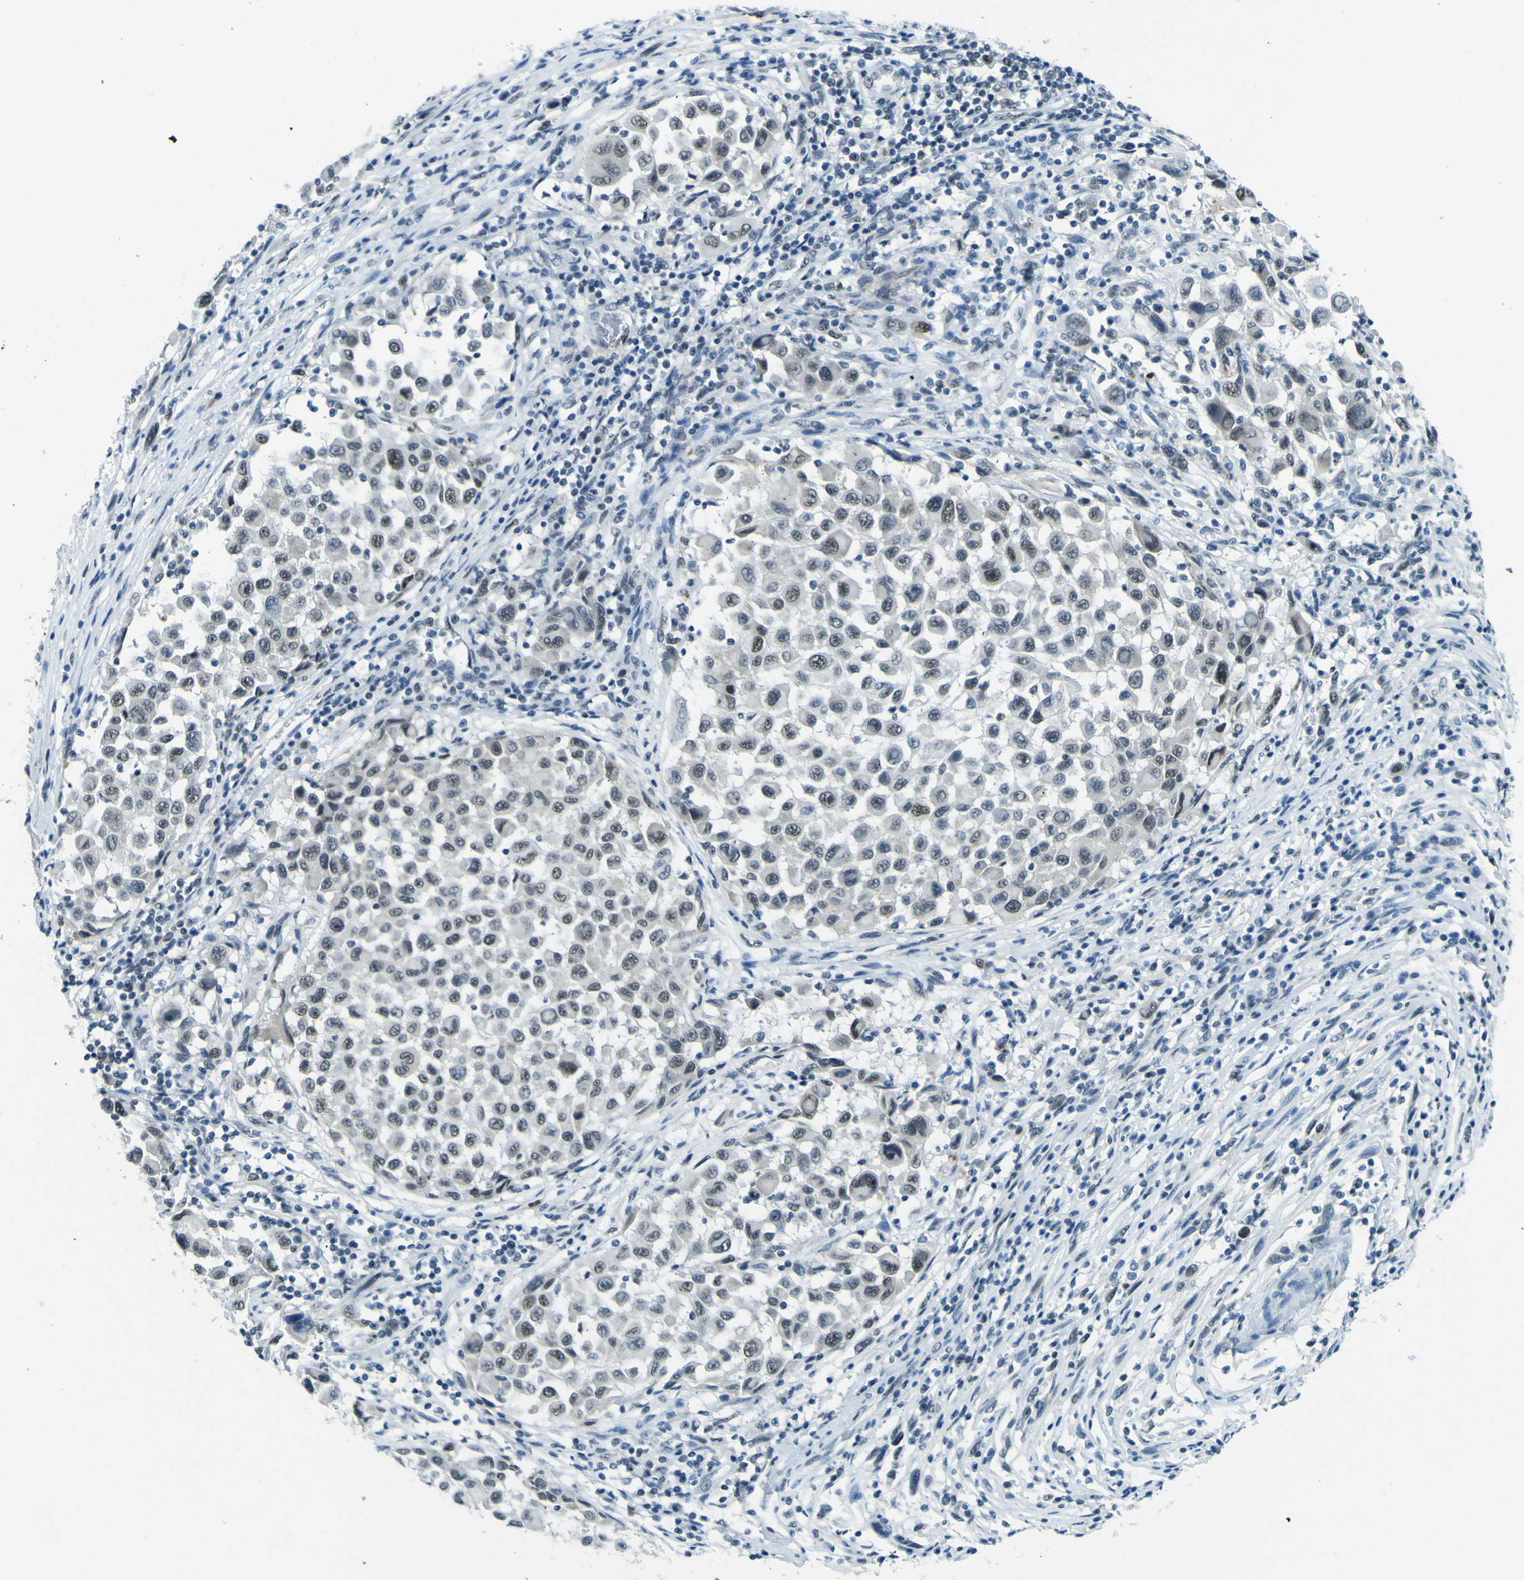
{"staining": {"intensity": "weak", "quantity": "<25%", "location": "nuclear"}, "tissue": "melanoma", "cell_type": "Tumor cells", "image_type": "cancer", "snomed": [{"axis": "morphology", "description": "Malignant melanoma, Metastatic site"}, {"axis": "topography", "description": "Lymph node"}], "caption": "Tumor cells show no significant expression in malignant melanoma (metastatic site). The staining is performed using DAB brown chromogen with nuclei counter-stained in using hematoxylin.", "gene": "CEBPG", "patient": {"sex": "male", "age": 61}}